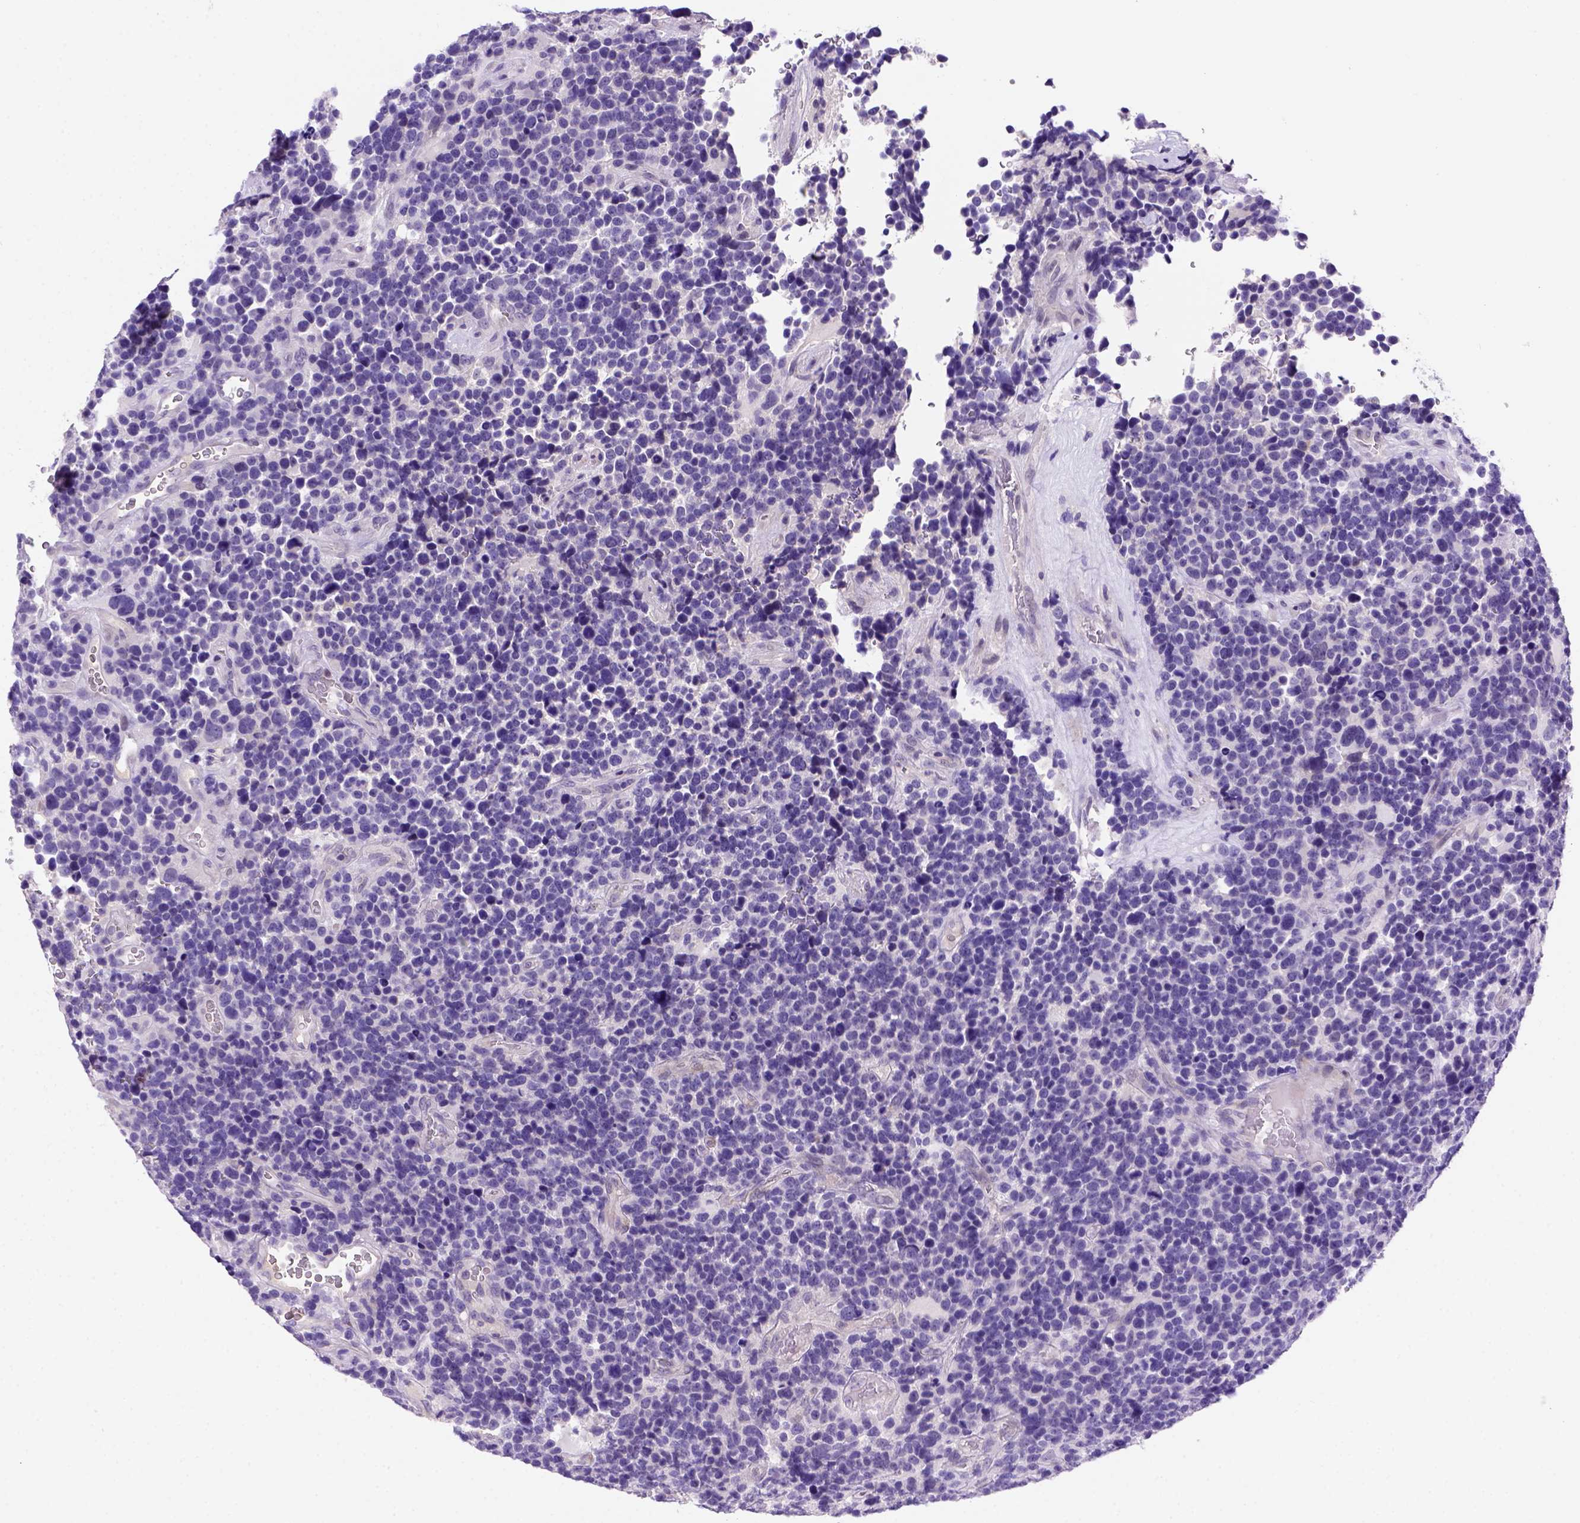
{"staining": {"intensity": "negative", "quantity": "none", "location": "none"}, "tissue": "glioma", "cell_type": "Tumor cells", "image_type": "cancer", "snomed": [{"axis": "morphology", "description": "Glioma, malignant, High grade"}, {"axis": "topography", "description": "Brain"}], "caption": "Tumor cells are negative for protein expression in human glioma.", "gene": "FAM81B", "patient": {"sex": "male", "age": 33}}